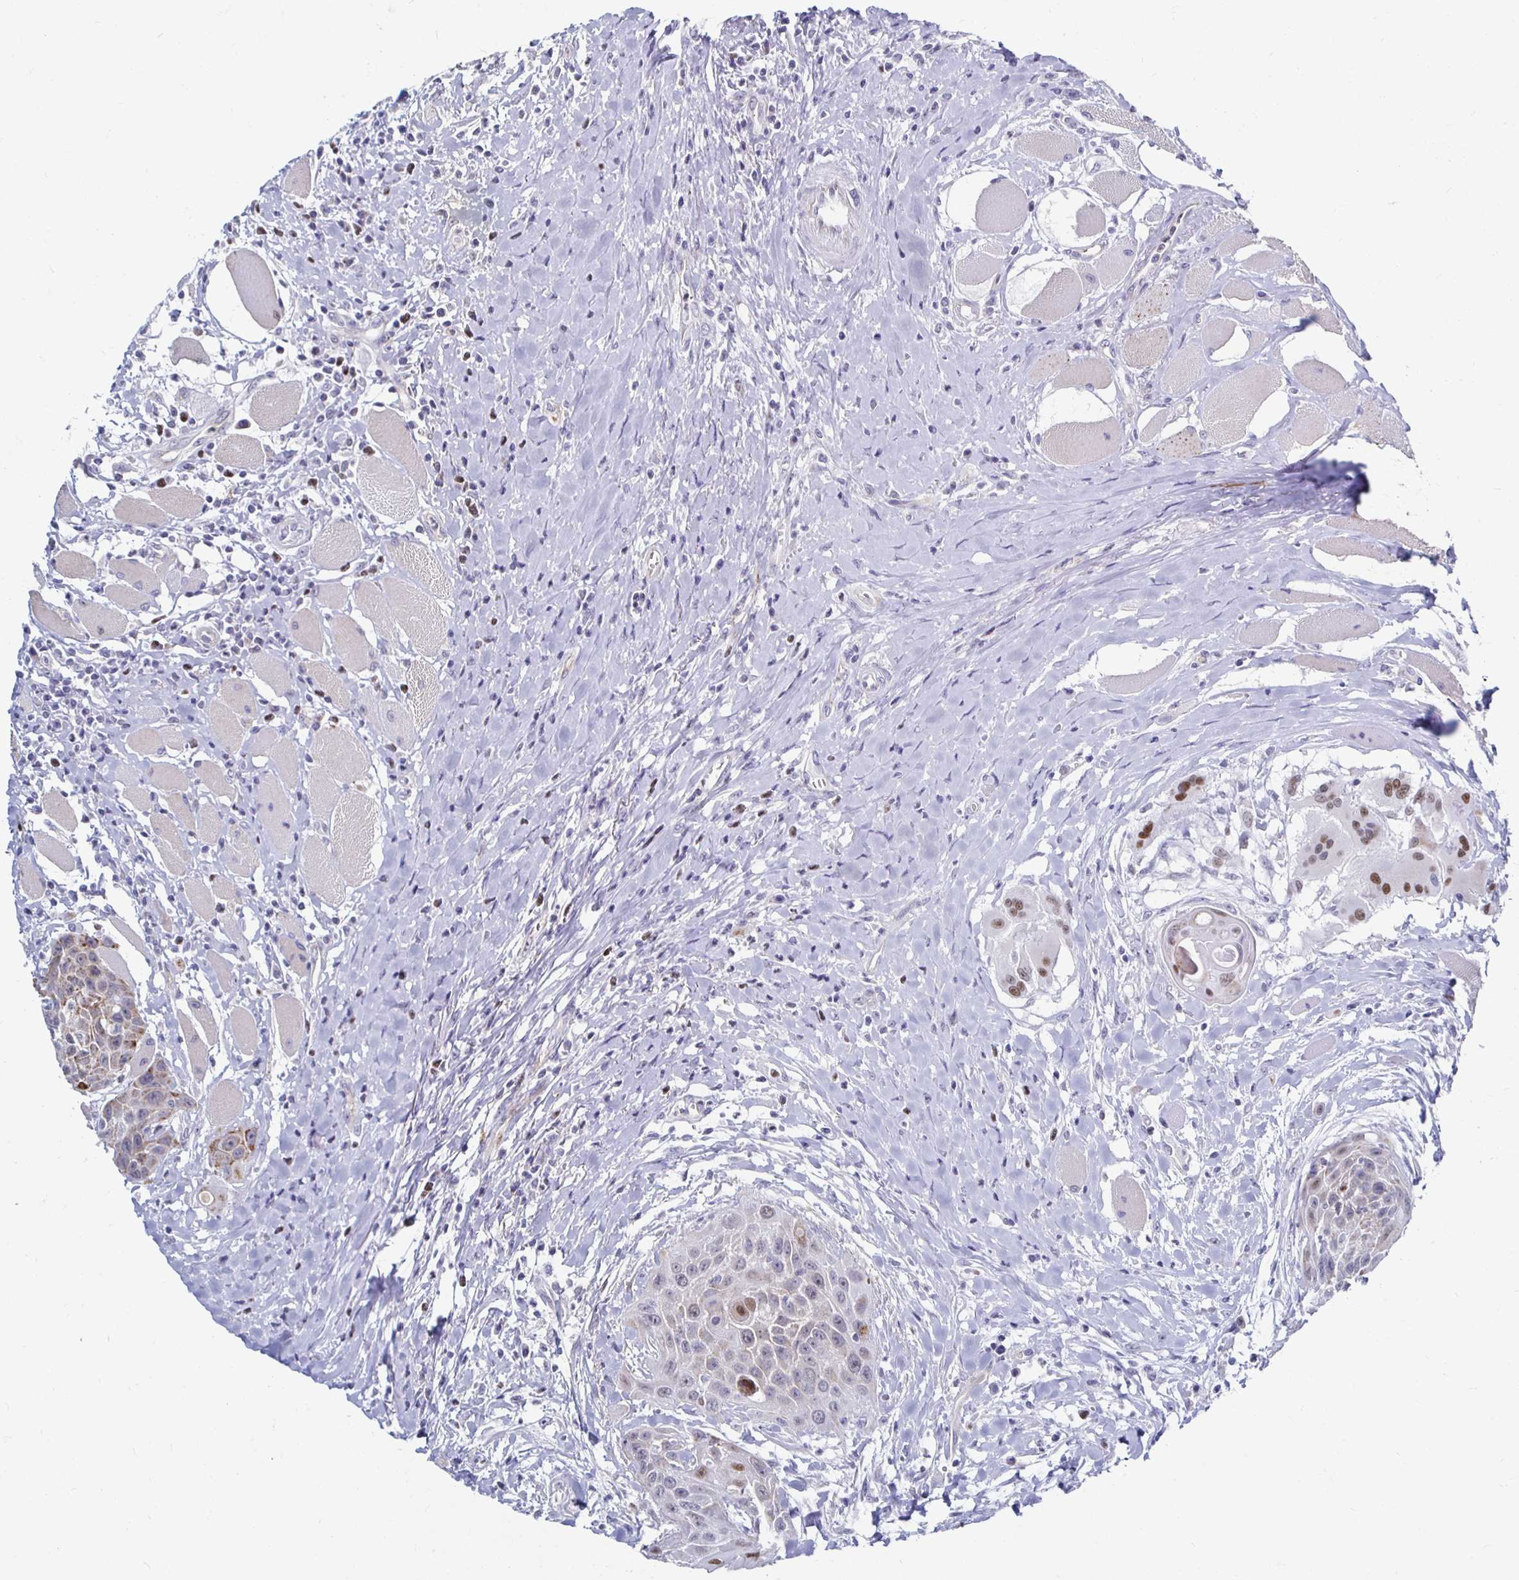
{"staining": {"intensity": "moderate", "quantity": "25%-75%", "location": "nuclear"}, "tissue": "head and neck cancer", "cell_type": "Tumor cells", "image_type": "cancer", "snomed": [{"axis": "morphology", "description": "Squamous cell carcinoma, NOS"}, {"axis": "topography", "description": "Head-Neck"}], "caption": "There is medium levels of moderate nuclear staining in tumor cells of head and neck cancer (squamous cell carcinoma), as demonstrated by immunohistochemical staining (brown color).", "gene": "NOCT", "patient": {"sex": "female", "age": 73}}